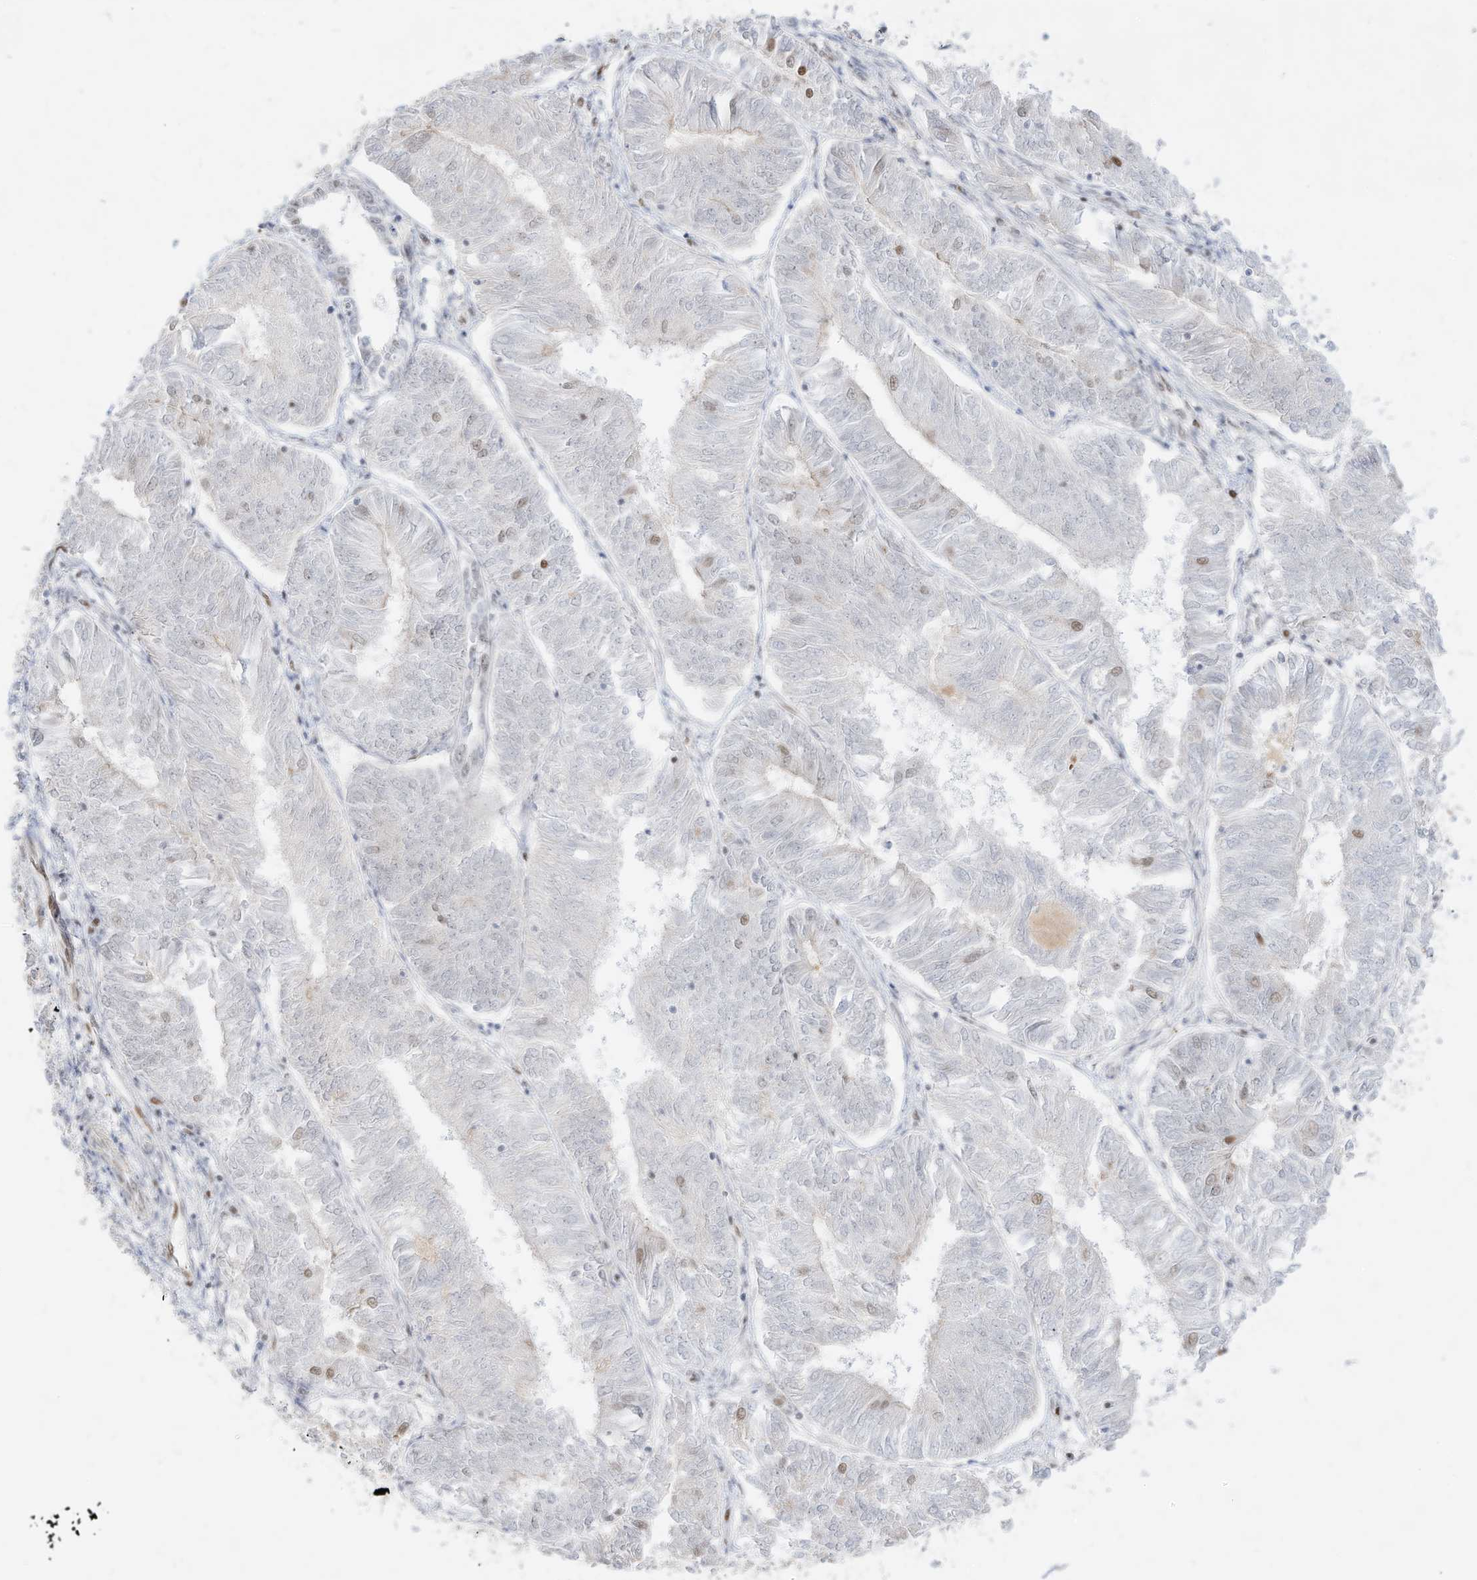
{"staining": {"intensity": "negative", "quantity": "none", "location": "none"}, "tissue": "endometrial cancer", "cell_type": "Tumor cells", "image_type": "cancer", "snomed": [{"axis": "morphology", "description": "Adenocarcinoma, NOS"}, {"axis": "topography", "description": "Endometrium"}], "caption": "This is a image of immunohistochemistry (IHC) staining of endometrial cancer, which shows no expression in tumor cells.", "gene": "NHSL1", "patient": {"sex": "female", "age": 58}}